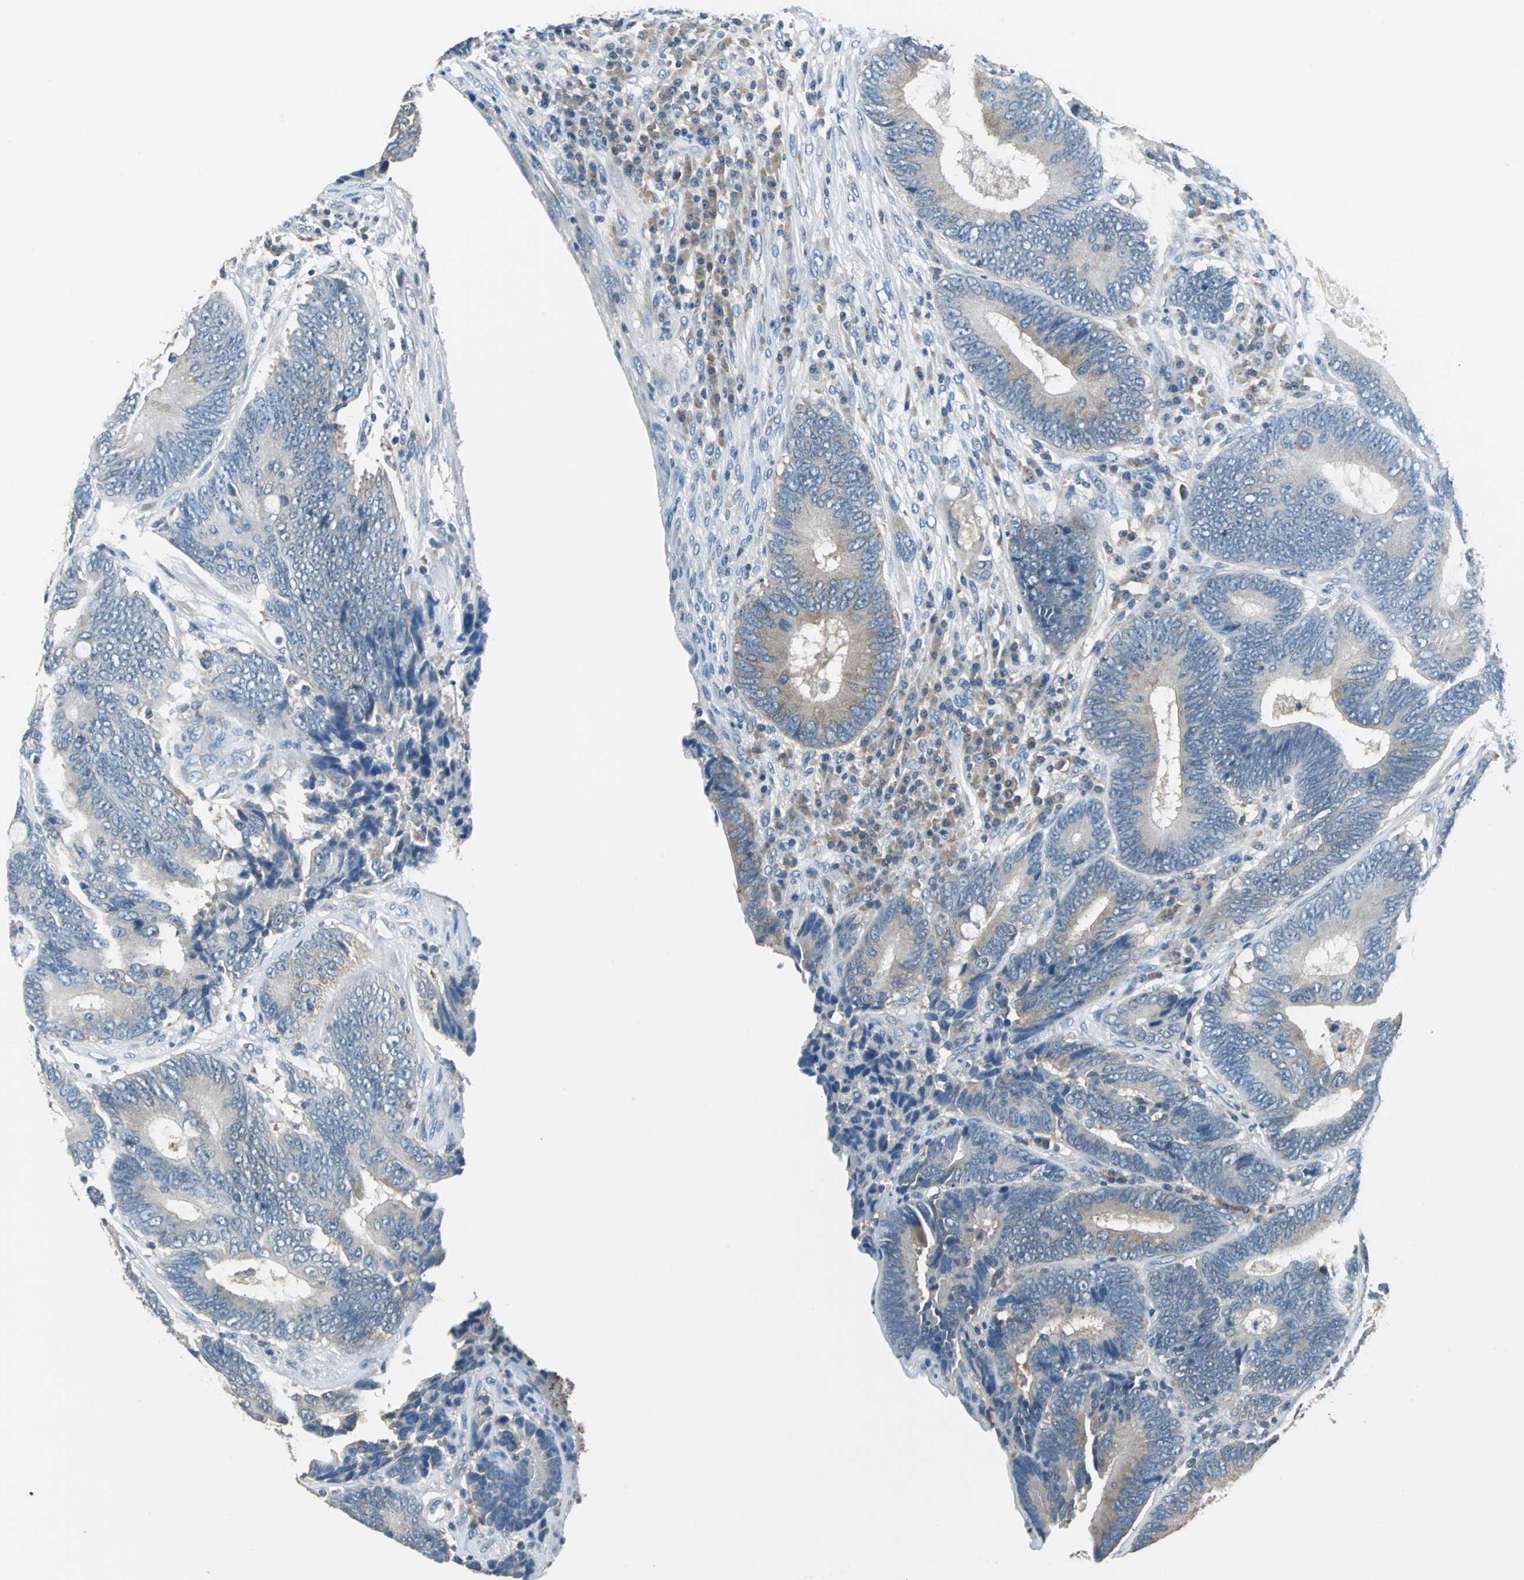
{"staining": {"intensity": "weak", "quantity": "<25%", "location": "cytoplasmic/membranous"}, "tissue": "colorectal cancer", "cell_type": "Tumor cells", "image_type": "cancer", "snomed": [{"axis": "morphology", "description": "Adenocarcinoma, NOS"}, {"axis": "topography", "description": "Colon"}], "caption": "The image reveals no staining of tumor cells in adenocarcinoma (colorectal).", "gene": "PRKCA", "patient": {"sex": "female", "age": 78}}